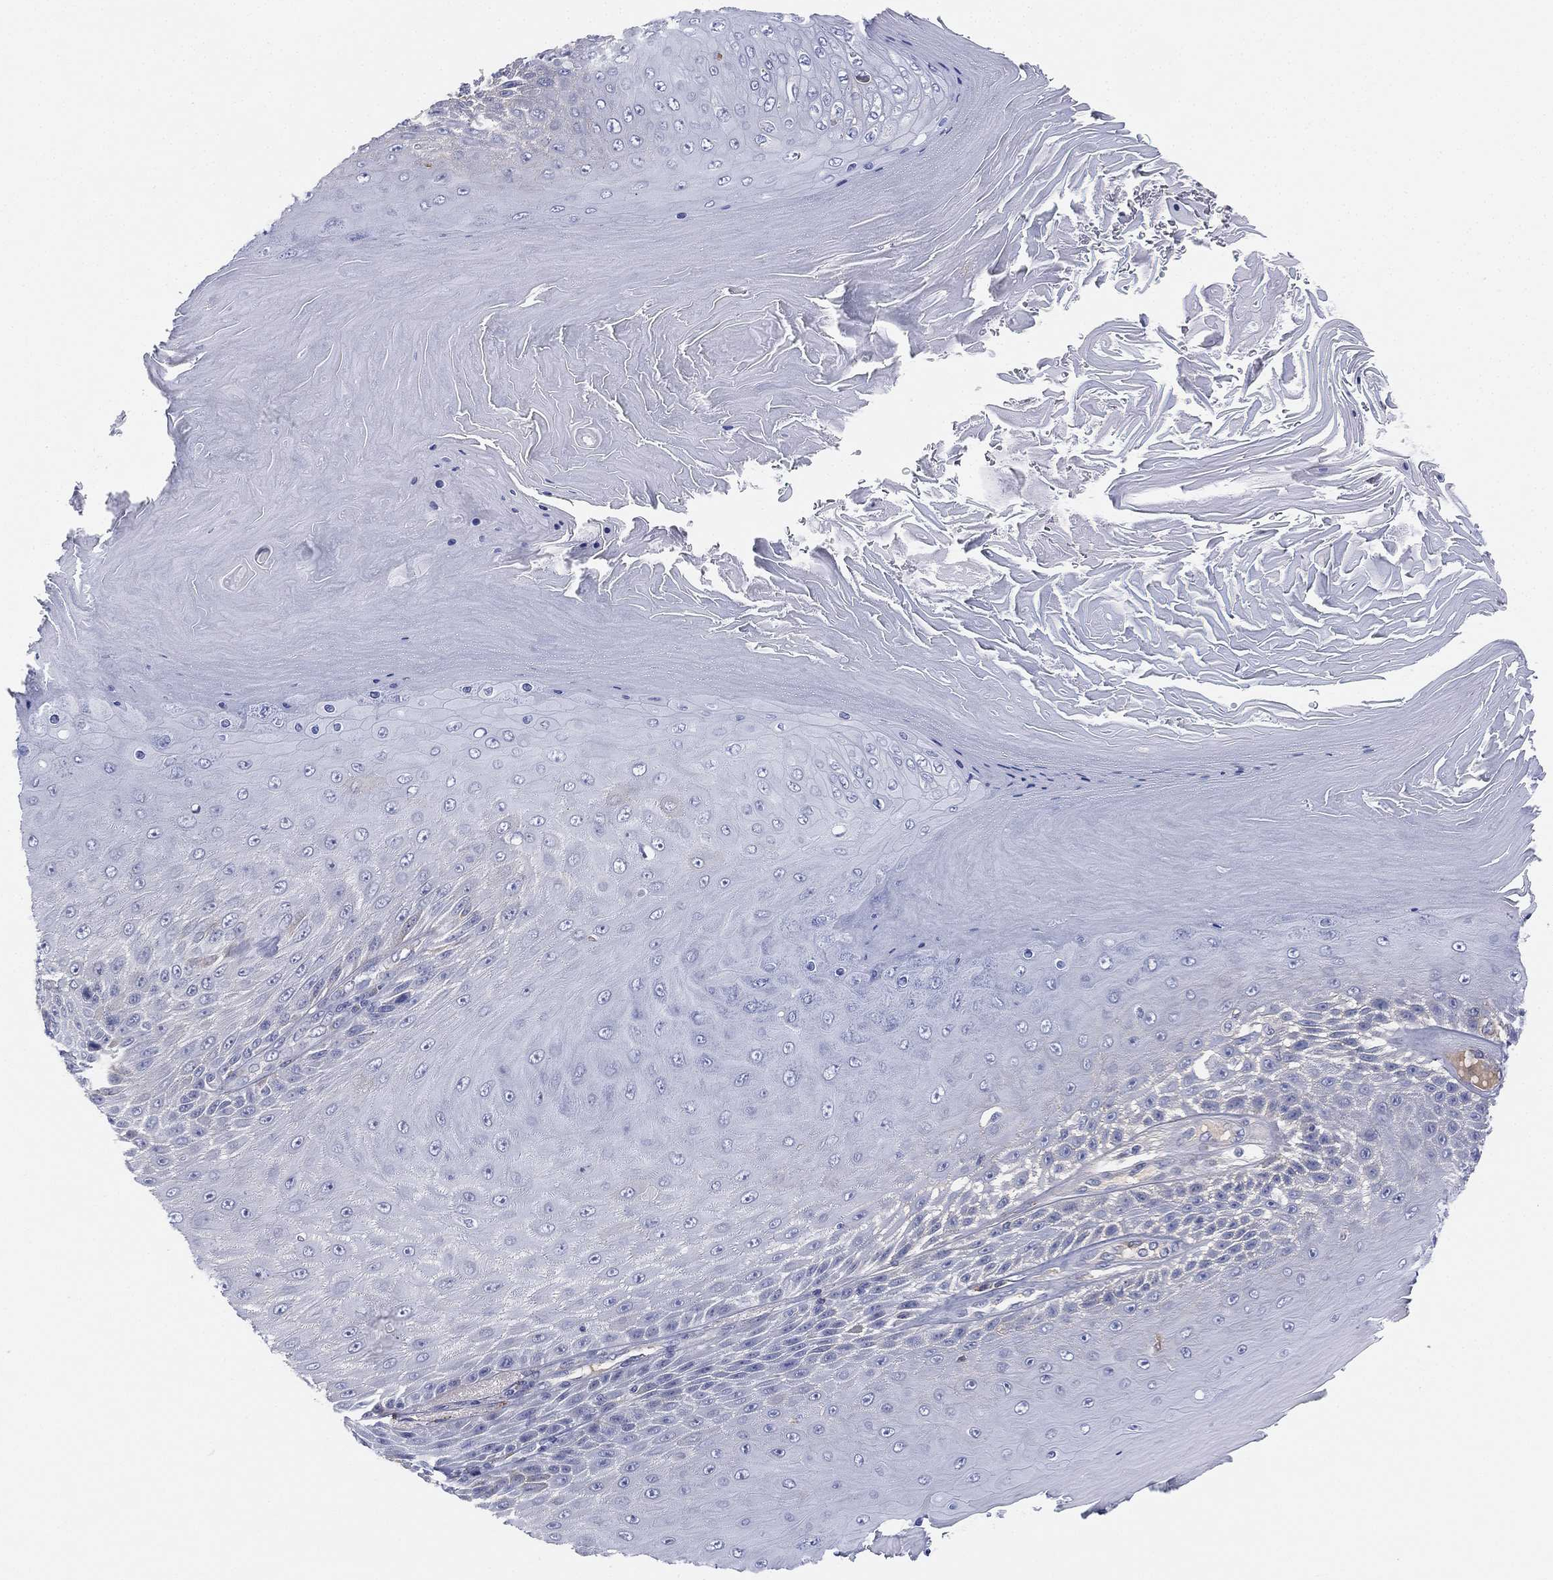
{"staining": {"intensity": "negative", "quantity": "none", "location": "none"}, "tissue": "skin cancer", "cell_type": "Tumor cells", "image_type": "cancer", "snomed": [{"axis": "morphology", "description": "Squamous cell carcinoma, NOS"}, {"axis": "topography", "description": "Skin"}], "caption": "Immunohistochemical staining of squamous cell carcinoma (skin) displays no significant positivity in tumor cells.", "gene": "MLF1", "patient": {"sex": "male", "age": 62}}